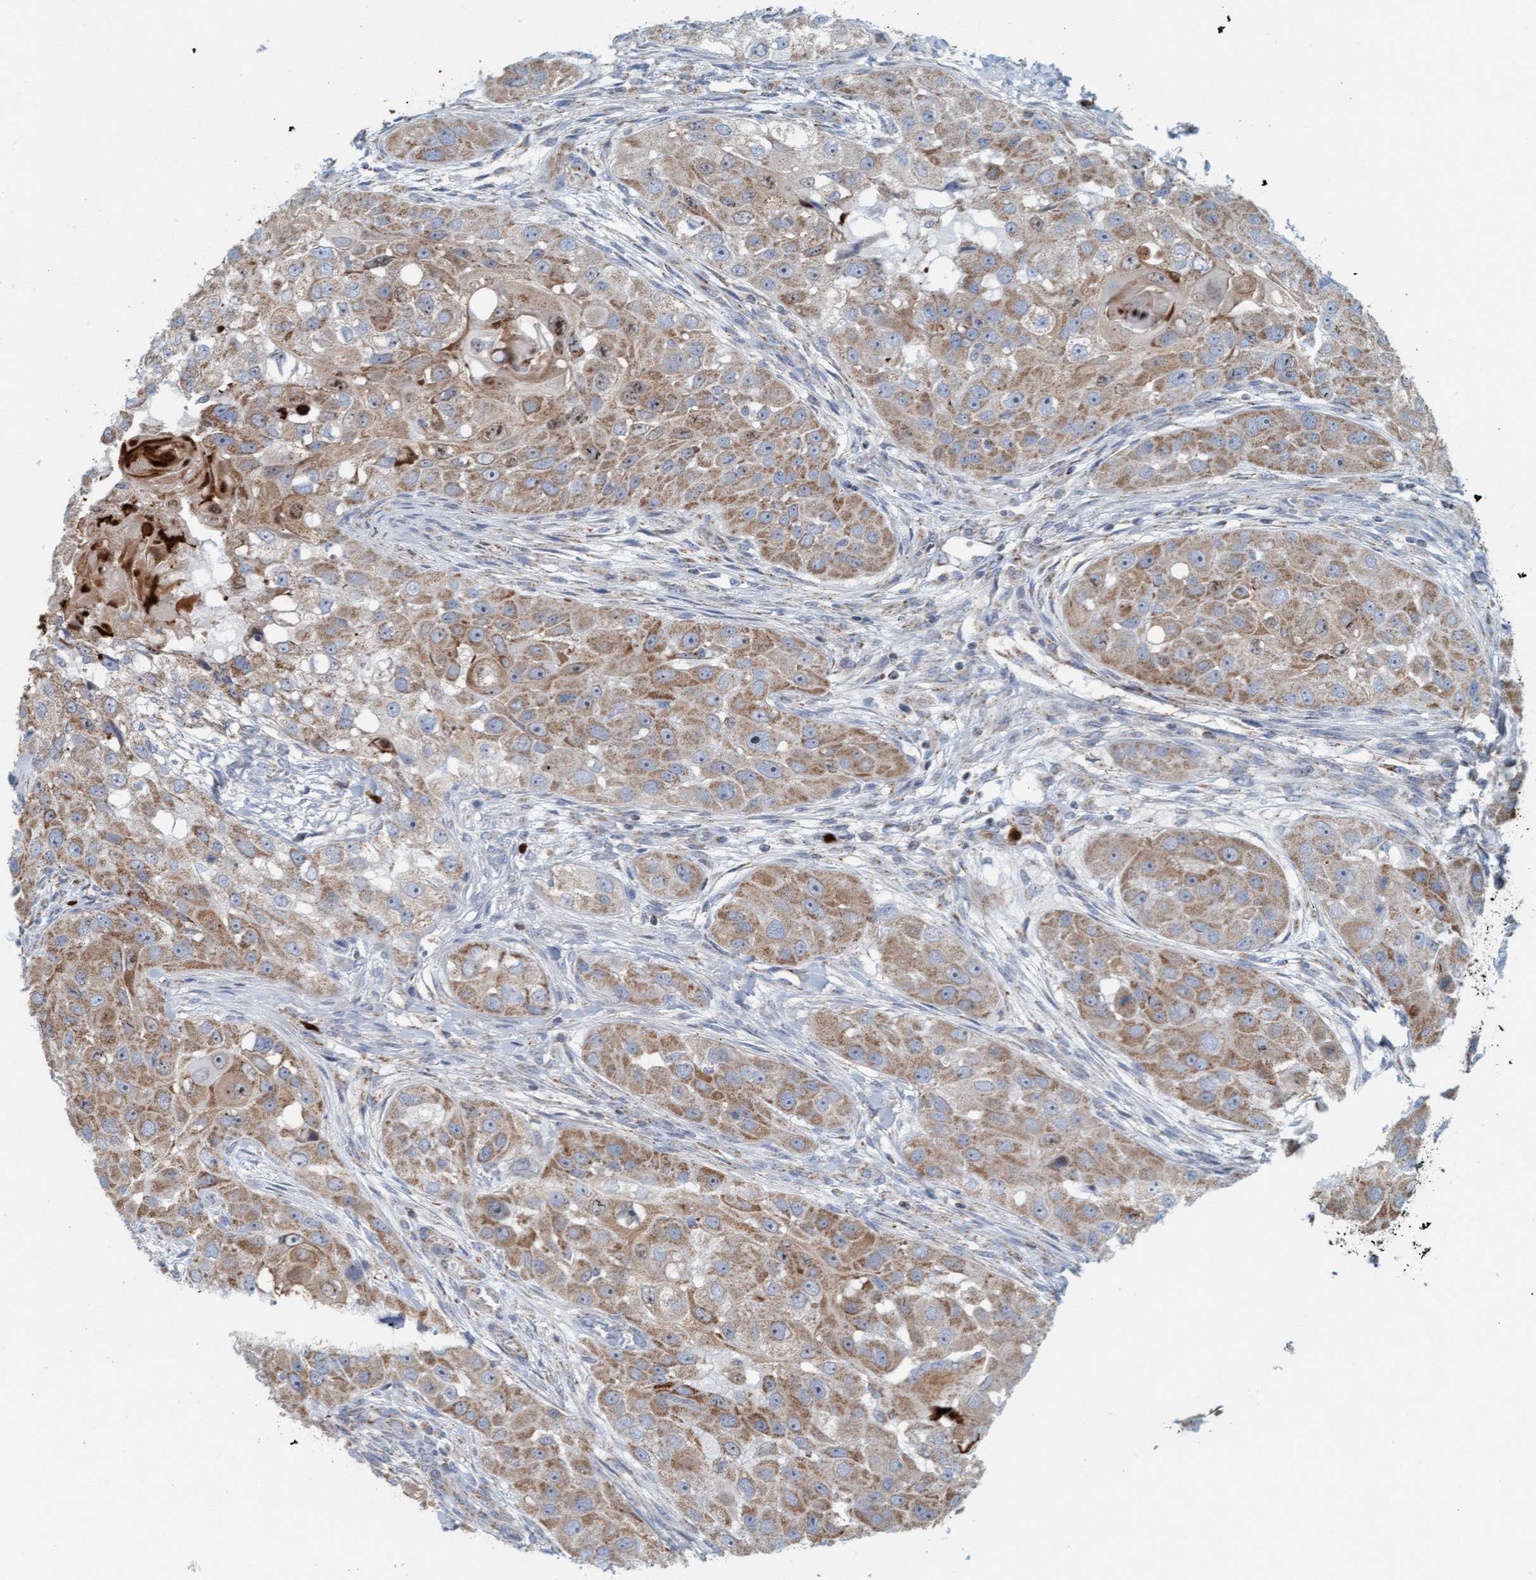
{"staining": {"intensity": "moderate", "quantity": ">75%", "location": "cytoplasmic/membranous"}, "tissue": "head and neck cancer", "cell_type": "Tumor cells", "image_type": "cancer", "snomed": [{"axis": "morphology", "description": "Normal tissue, NOS"}, {"axis": "morphology", "description": "Squamous cell carcinoma, NOS"}, {"axis": "topography", "description": "Skeletal muscle"}, {"axis": "topography", "description": "Head-Neck"}], "caption": "This histopathology image reveals head and neck cancer (squamous cell carcinoma) stained with immunohistochemistry (IHC) to label a protein in brown. The cytoplasmic/membranous of tumor cells show moderate positivity for the protein. Nuclei are counter-stained blue.", "gene": "B9D1", "patient": {"sex": "male", "age": 51}}